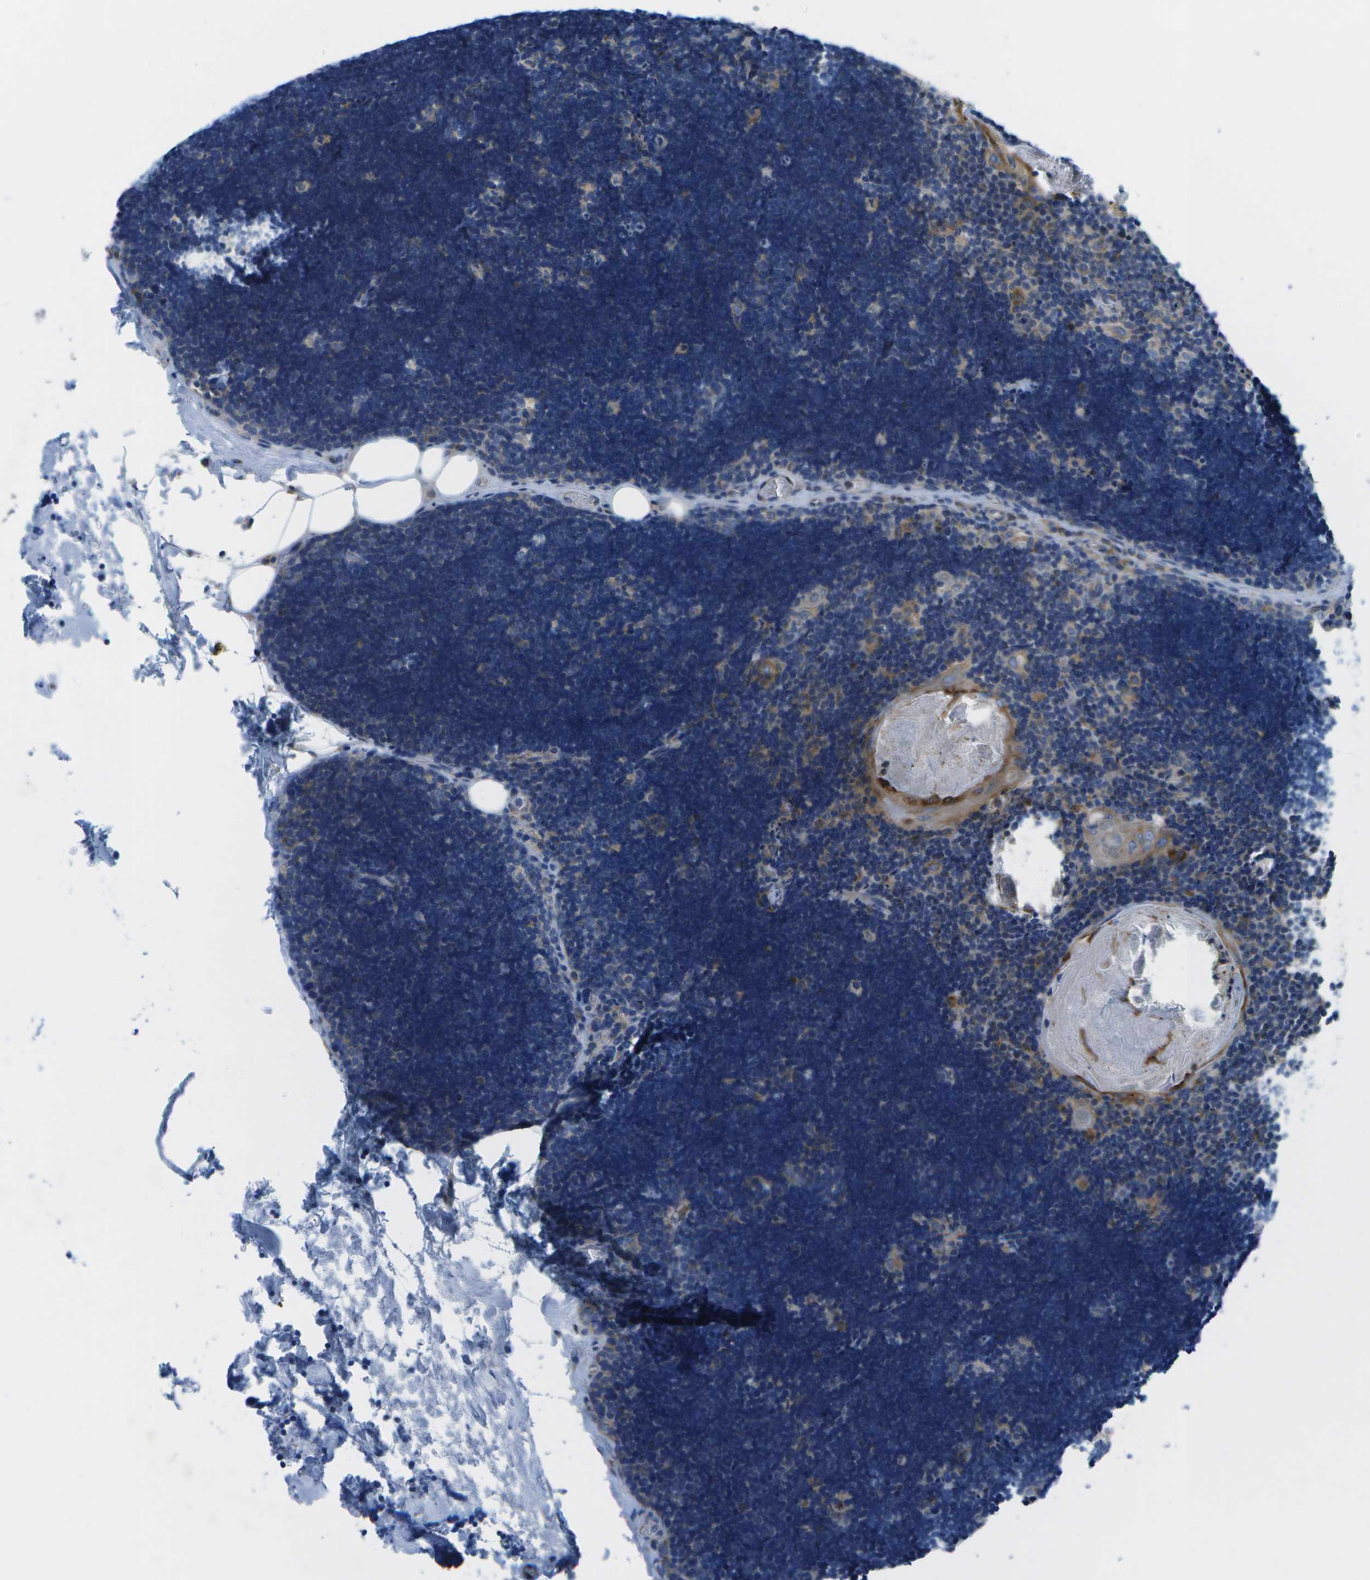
{"staining": {"intensity": "weak", "quantity": "25%-75%", "location": "cytoplasmic/membranous"}, "tissue": "lymph node", "cell_type": "Germinal center cells", "image_type": "normal", "snomed": [{"axis": "morphology", "description": "Normal tissue, NOS"}, {"axis": "topography", "description": "Lymph node"}], "caption": "Protein expression analysis of normal lymph node demonstrates weak cytoplasmic/membranous positivity in about 25%-75% of germinal center cells.", "gene": "GDF5", "patient": {"sex": "male", "age": 33}}